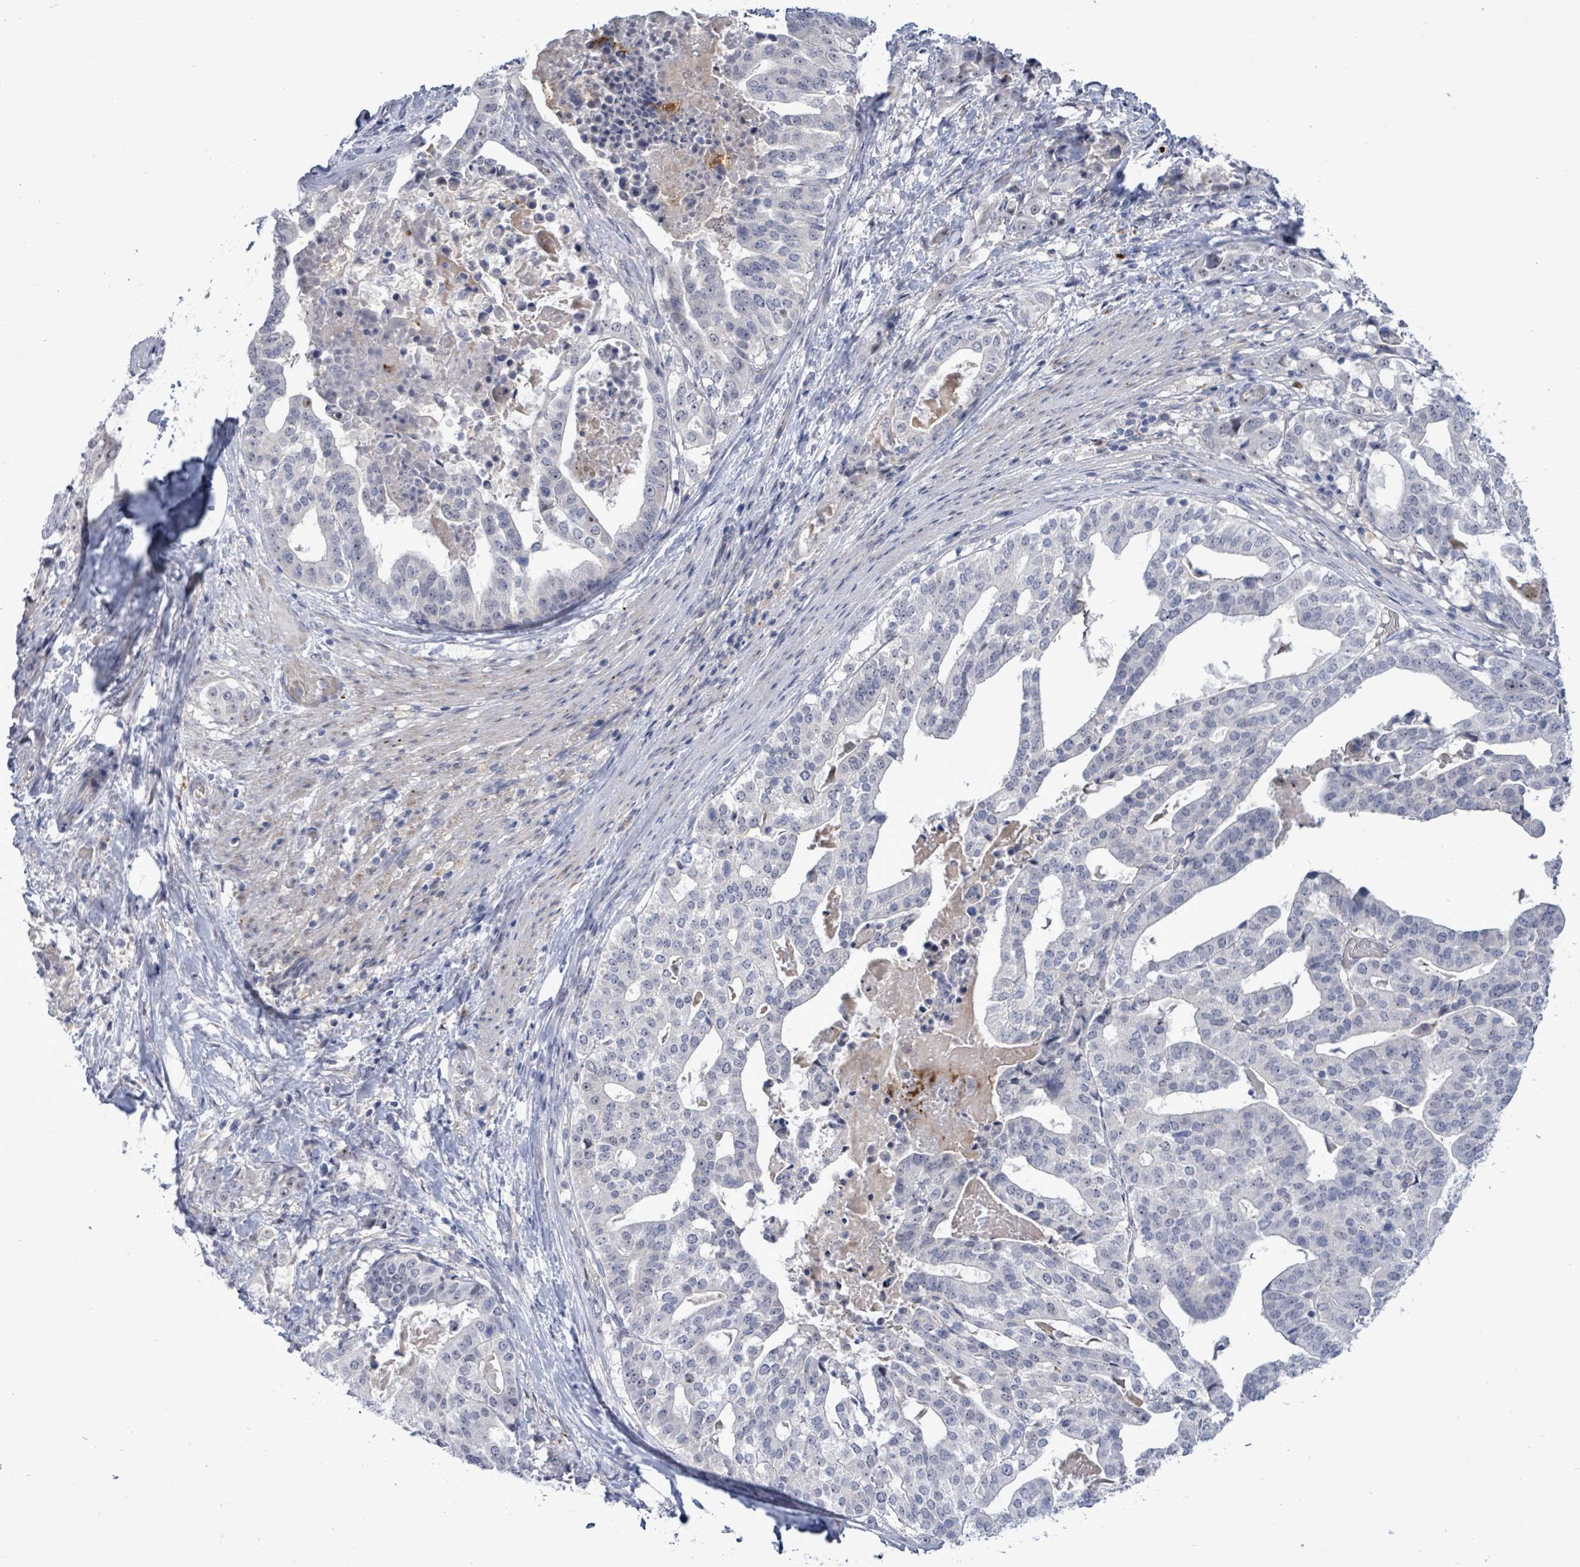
{"staining": {"intensity": "negative", "quantity": "none", "location": "none"}, "tissue": "stomach cancer", "cell_type": "Tumor cells", "image_type": "cancer", "snomed": [{"axis": "morphology", "description": "Adenocarcinoma, NOS"}, {"axis": "topography", "description": "Stomach"}], "caption": "Protein analysis of stomach cancer (adenocarcinoma) reveals no significant expression in tumor cells.", "gene": "CT45A5", "patient": {"sex": "male", "age": 48}}